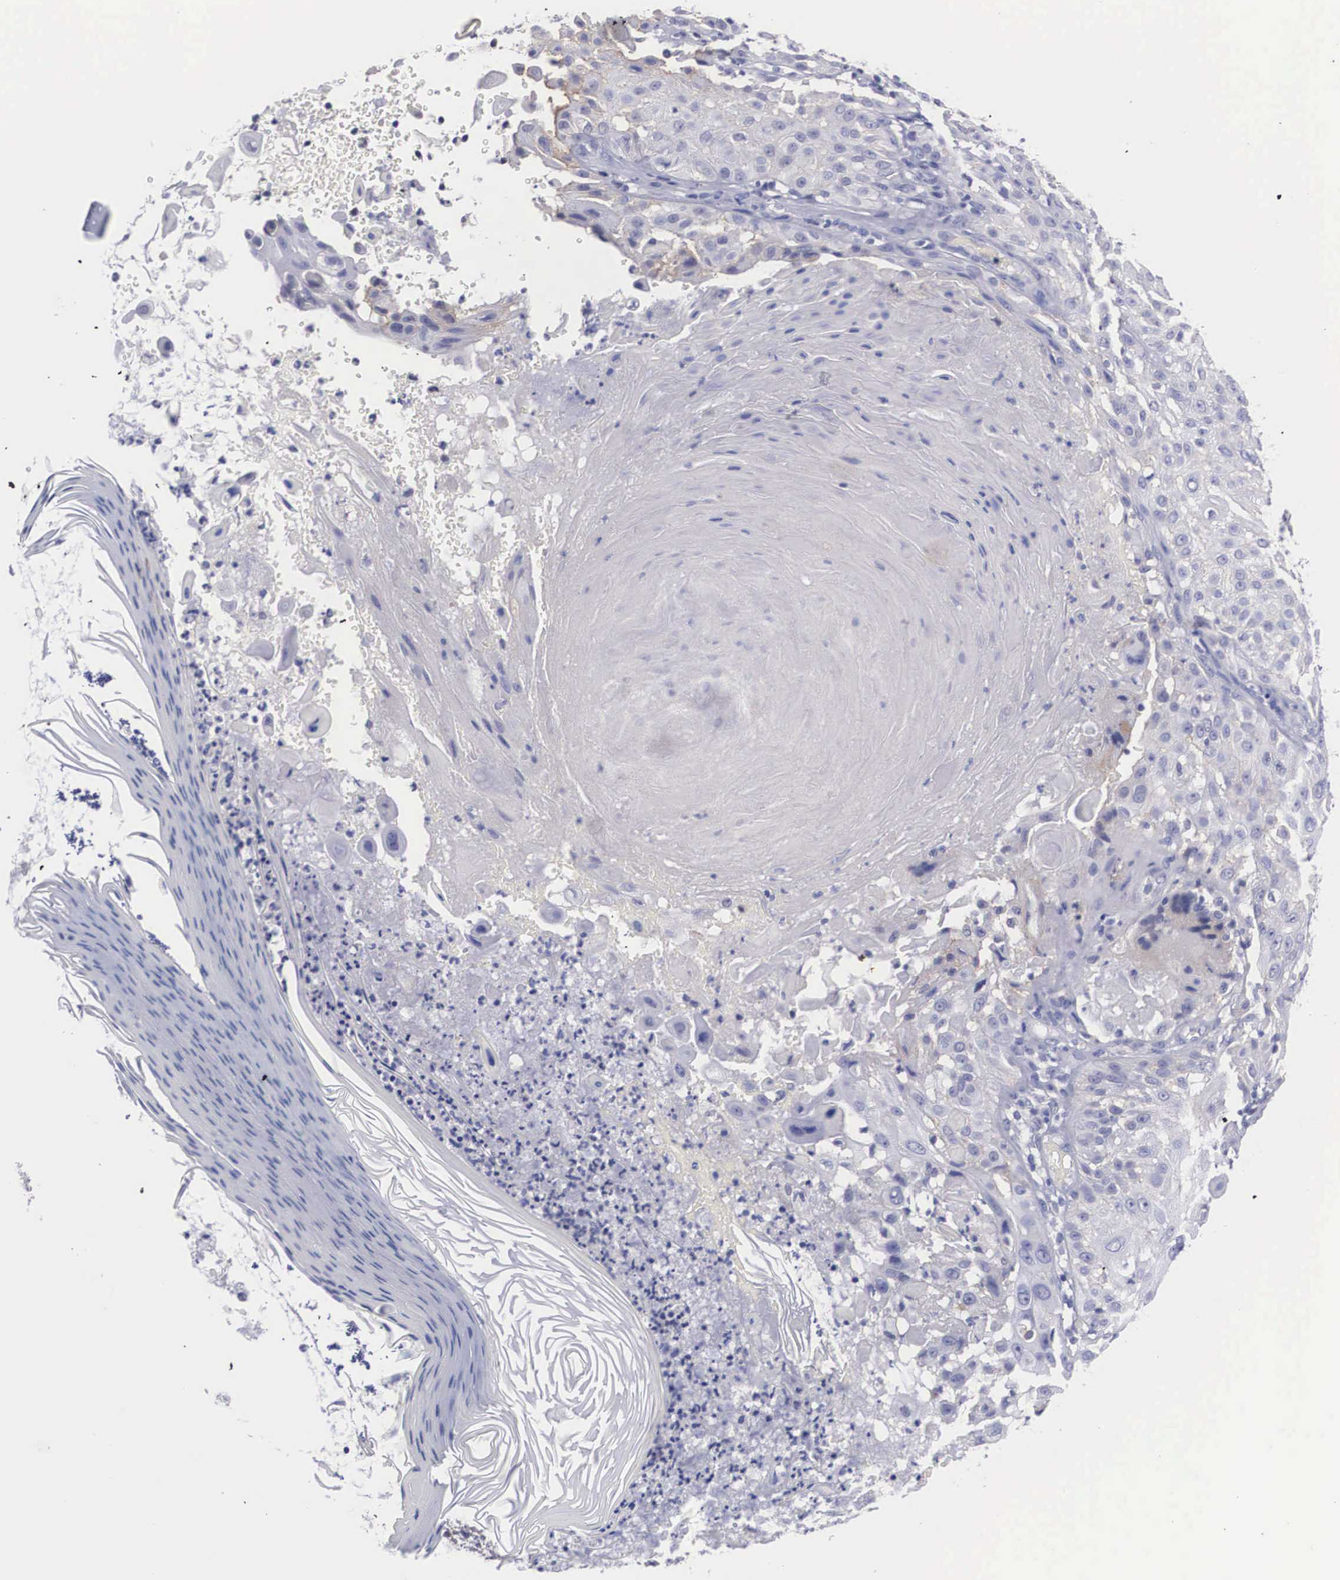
{"staining": {"intensity": "negative", "quantity": "none", "location": "none"}, "tissue": "skin cancer", "cell_type": "Tumor cells", "image_type": "cancer", "snomed": [{"axis": "morphology", "description": "Squamous cell carcinoma, NOS"}, {"axis": "topography", "description": "Skin"}], "caption": "Immunohistochemistry (IHC) photomicrograph of neoplastic tissue: human skin cancer (squamous cell carcinoma) stained with DAB (3,3'-diaminobenzidine) reveals no significant protein positivity in tumor cells.", "gene": "NR4A2", "patient": {"sex": "female", "age": 89}}